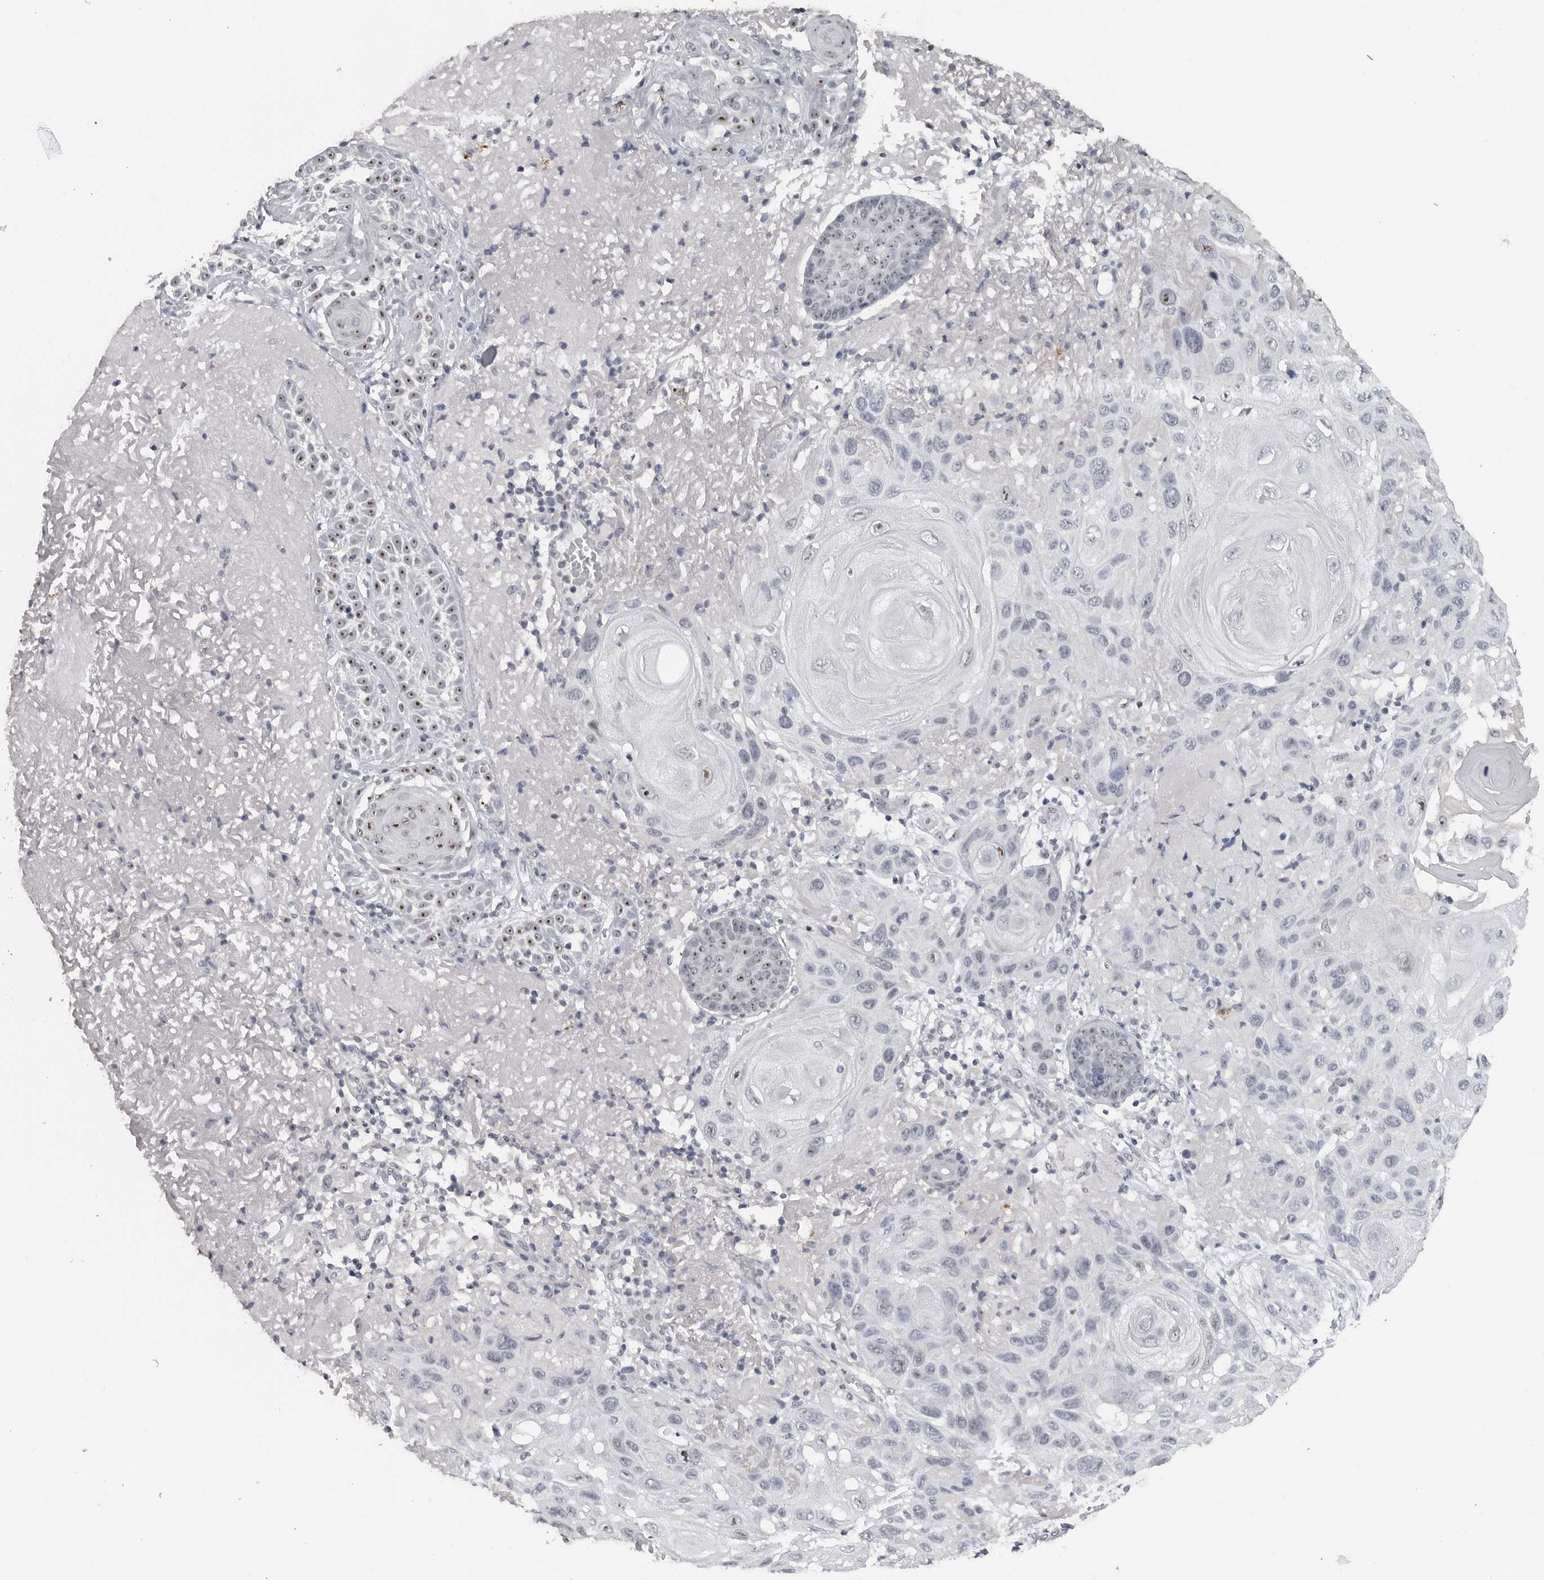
{"staining": {"intensity": "weak", "quantity": "<25%", "location": "nuclear"}, "tissue": "skin cancer", "cell_type": "Tumor cells", "image_type": "cancer", "snomed": [{"axis": "morphology", "description": "Normal tissue, NOS"}, {"axis": "morphology", "description": "Squamous cell carcinoma, NOS"}, {"axis": "topography", "description": "Skin"}], "caption": "This is an immunohistochemistry histopathology image of human squamous cell carcinoma (skin). There is no positivity in tumor cells.", "gene": "DDX54", "patient": {"sex": "female", "age": 96}}